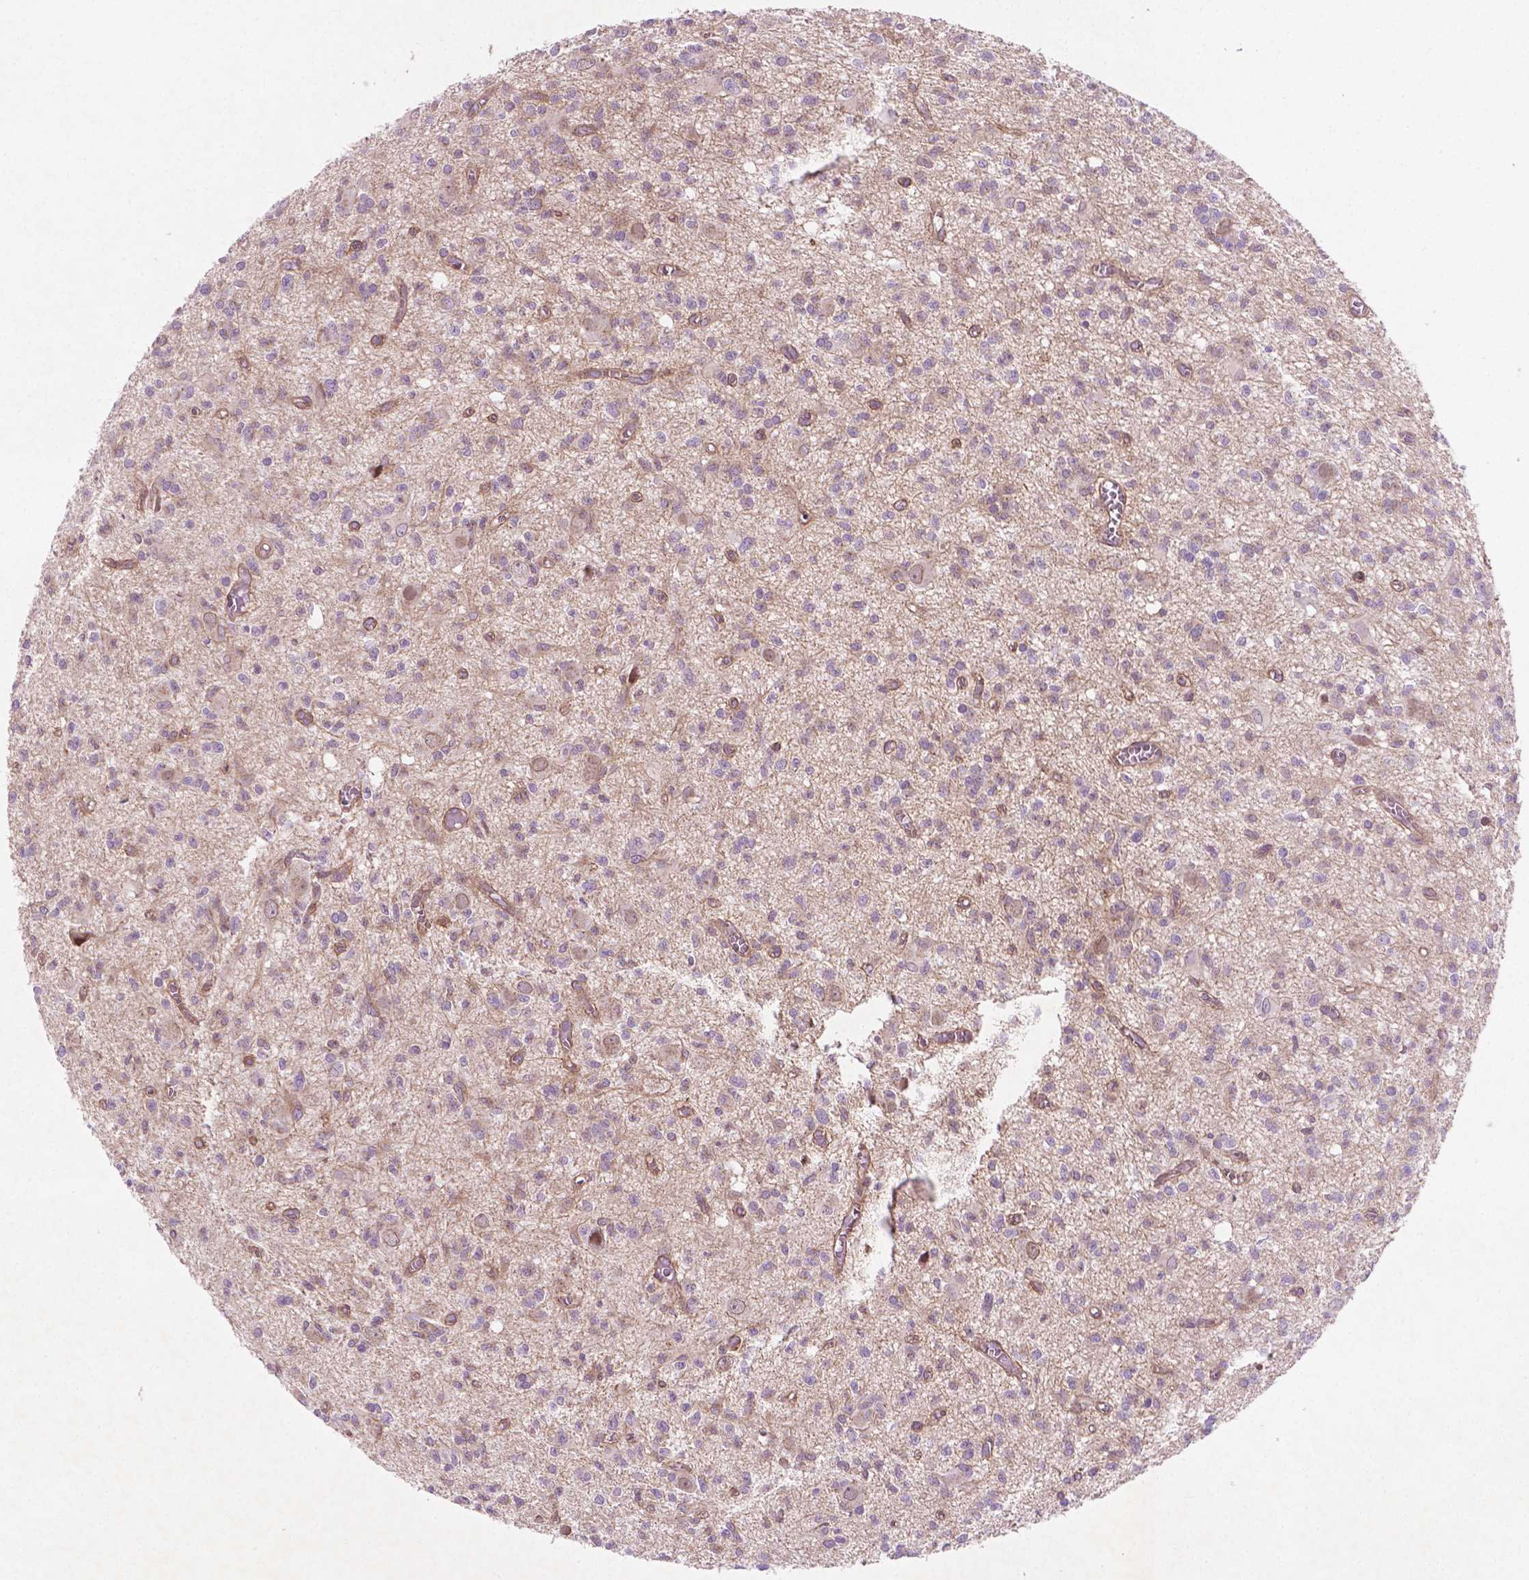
{"staining": {"intensity": "negative", "quantity": "none", "location": "none"}, "tissue": "glioma", "cell_type": "Tumor cells", "image_type": "cancer", "snomed": [{"axis": "morphology", "description": "Glioma, malignant, Low grade"}, {"axis": "topography", "description": "Brain"}], "caption": "Tumor cells show no significant protein positivity in glioma. Brightfield microscopy of immunohistochemistry stained with DAB (3,3'-diaminobenzidine) (brown) and hematoxylin (blue), captured at high magnification.", "gene": "TCHP", "patient": {"sex": "male", "age": 64}}